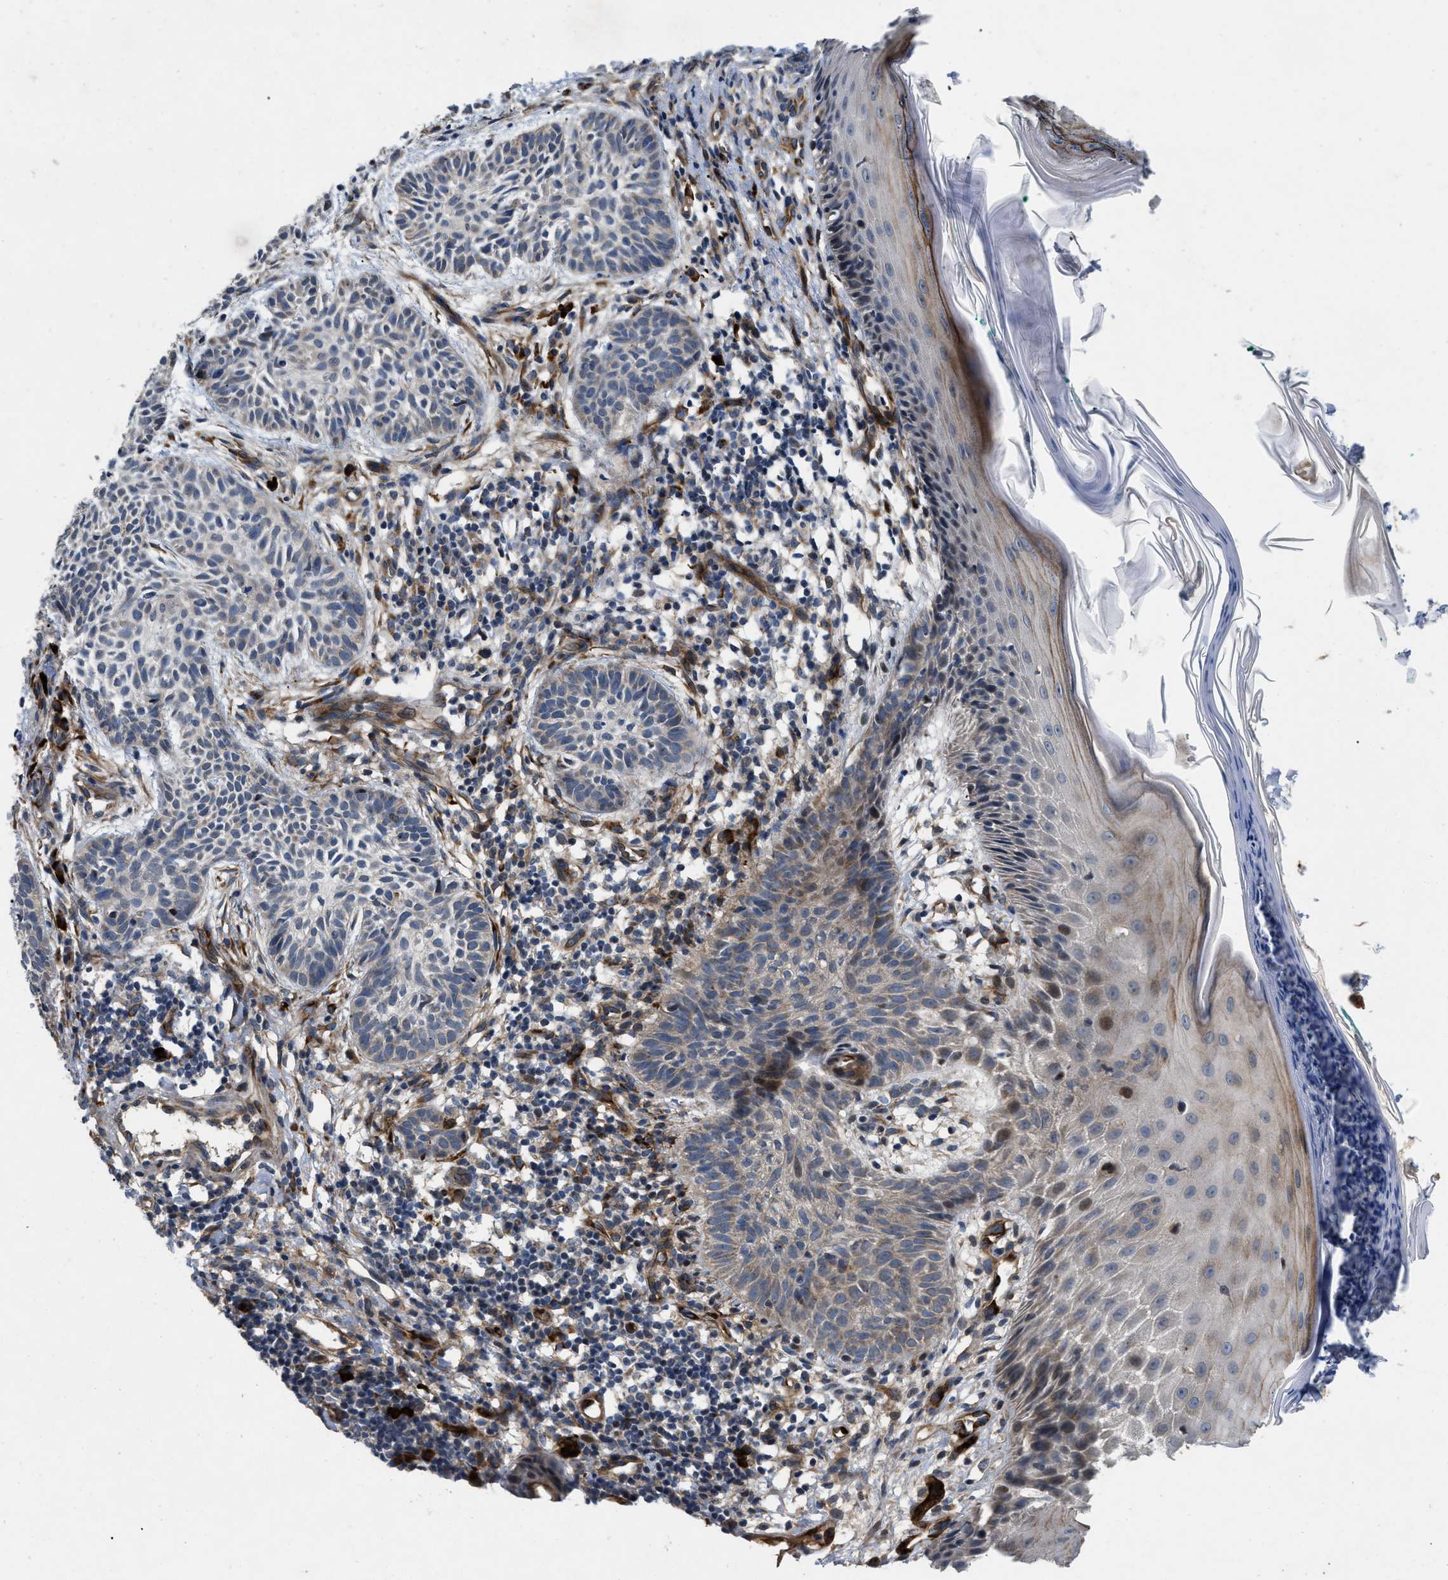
{"staining": {"intensity": "weak", "quantity": "<25%", "location": "cytoplasmic/membranous"}, "tissue": "skin cancer", "cell_type": "Tumor cells", "image_type": "cancer", "snomed": [{"axis": "morphology", "description": "Basal cell carcinoma"}, {"axis": "topography", "description": "Skin"}], "caption": "A photomicrograph of skin cancer stained for a protein demonstrates no brown staining in tumor cells. (DAB (3,3'-diaminobenzidine) immunohistochemistry (IHC), high magnification).", "gene": "HSPA12B", "patient": {"sex": "male", "age": 60}}